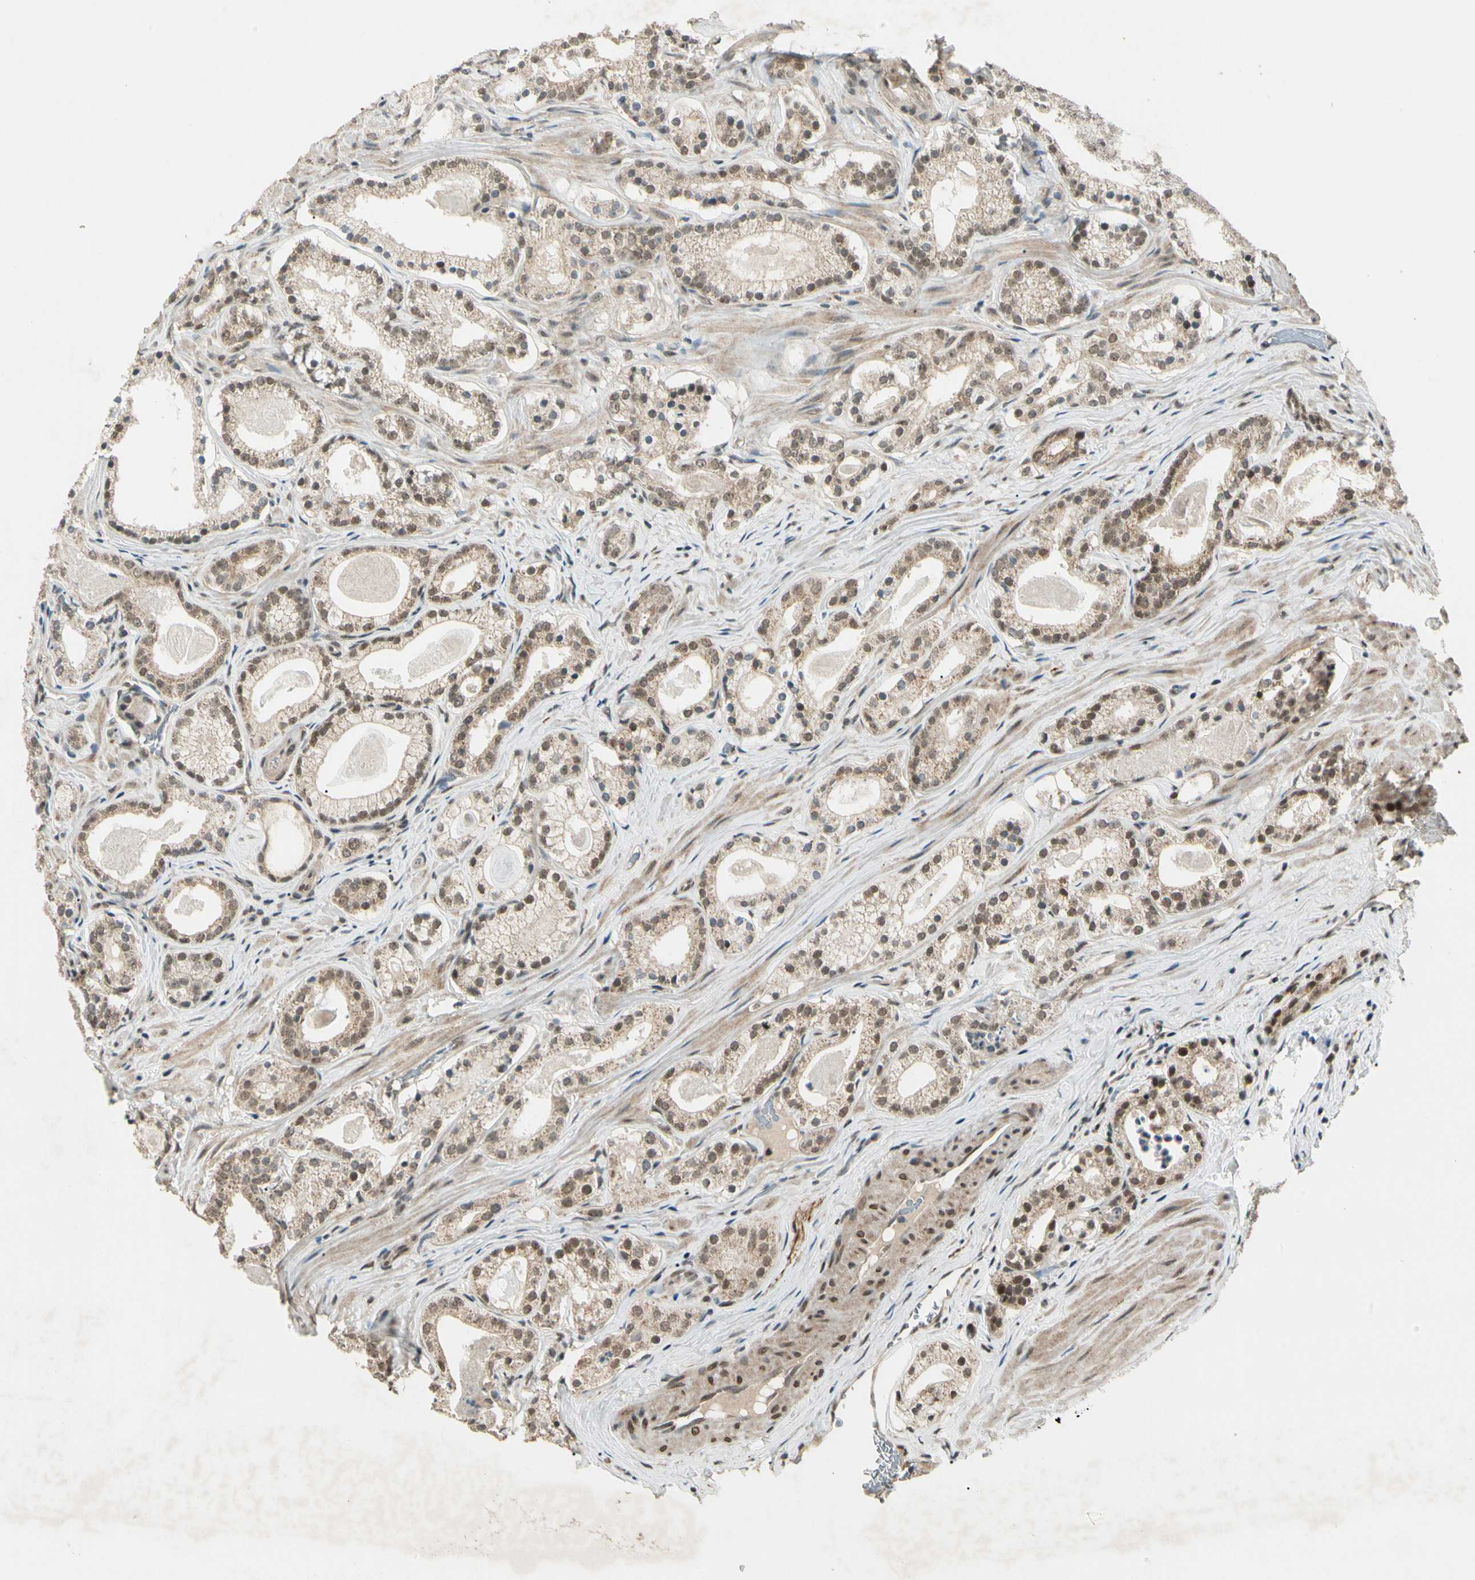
{"staining": {"intensity": "weak", "quantity": ">75%", "location": "cytoplasmic/membranous,nuclear"}, "tissue": "prostate cancer", "cell_type": "Tumor cells", "image_type": "cancer", "snomed": [{"axis": "morphology", "description": "Adenocarcinoma, Low grade"}, {"axis": "topography", "description": "Prostate"}], "caption": "IHC of human prostate adenocarcinoma (low-grade) reveals low levels of weak cytoplasmic/membranous and nuclear expression in about >75% of tumor cells.", "gene": "ZSCAN12", "patient": {"sex": "male", "age": 59}}